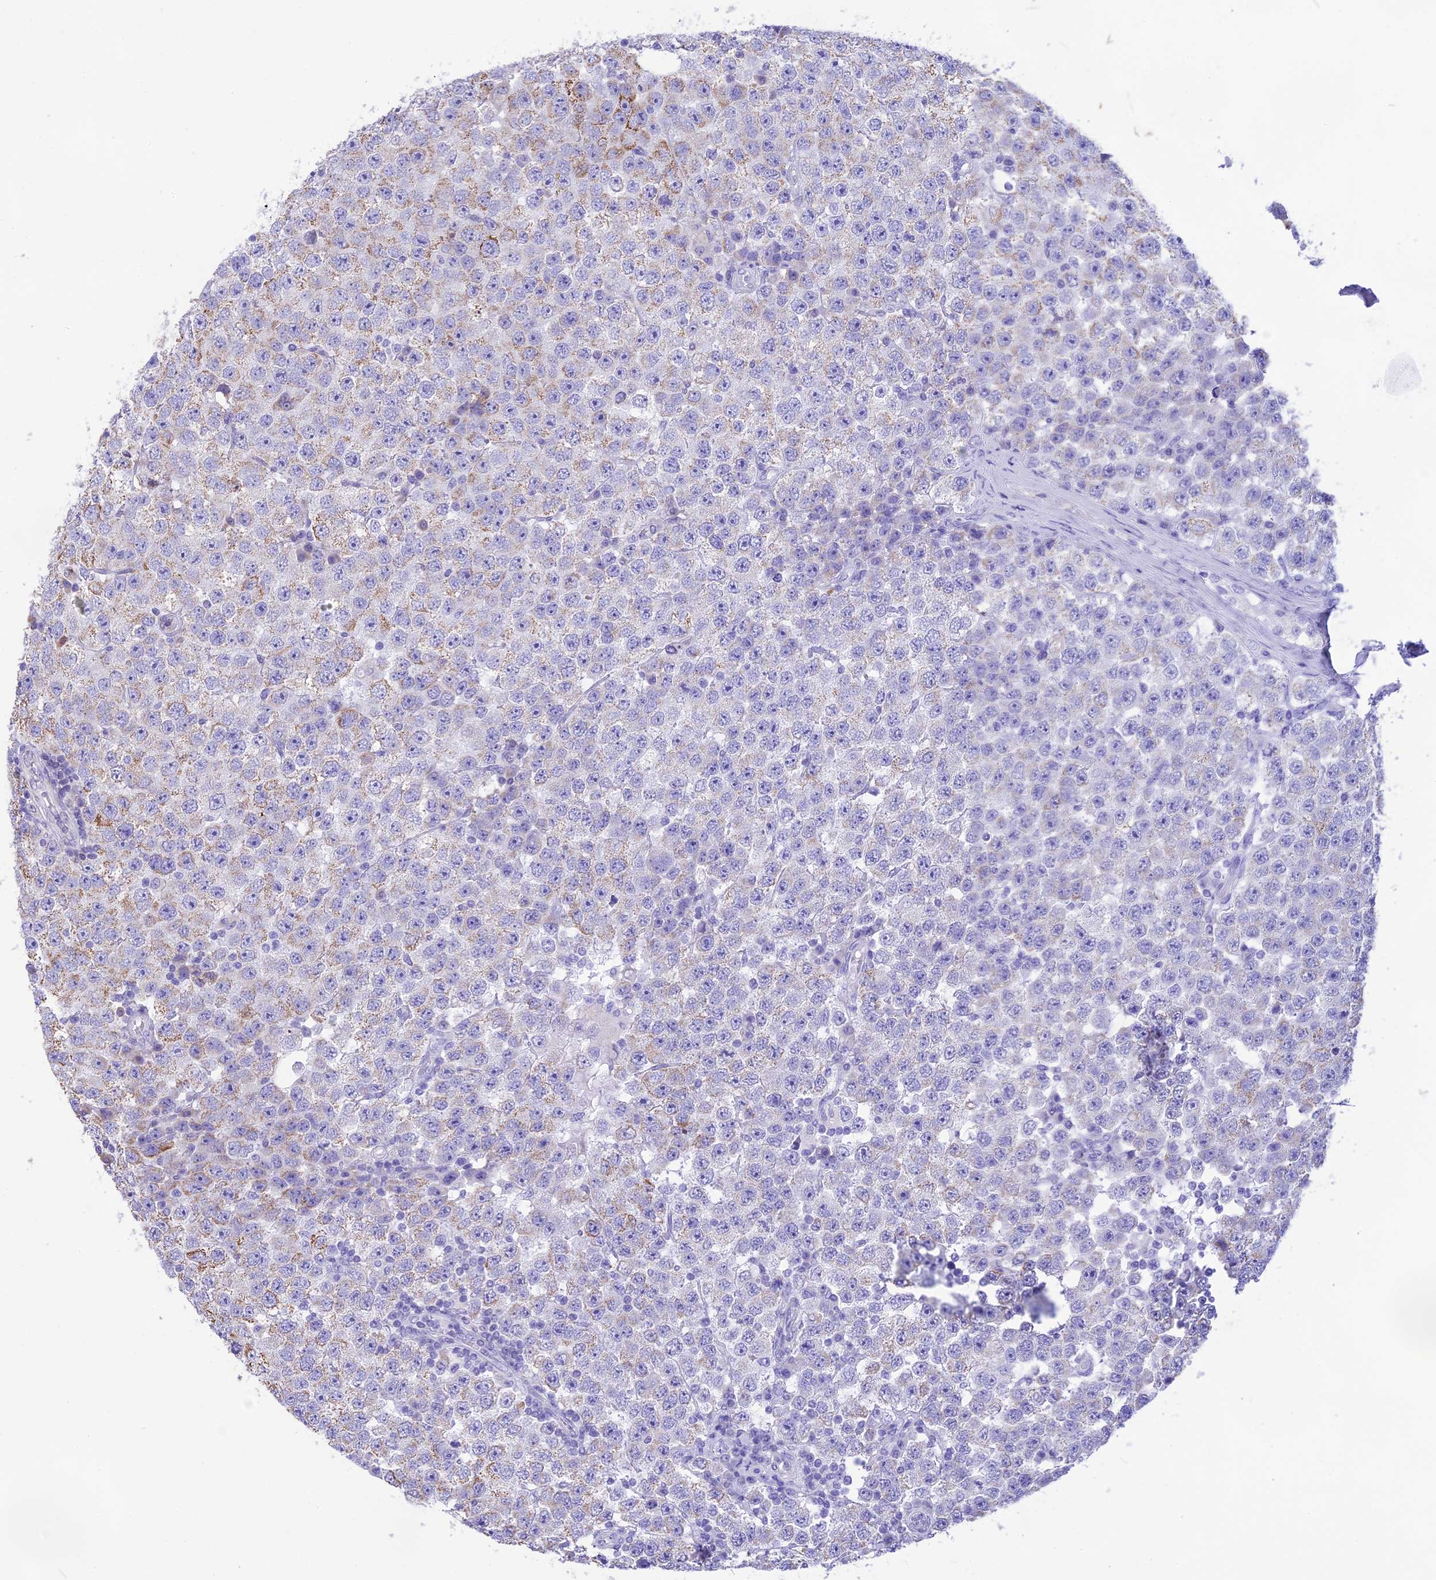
{"staining": {"intensity": "moderate", "quantity": "<25%", "location": "cytoplasmic/membranous"}, "tissue": "testis cancer", "cell_type": "Tumor cells", "image_type": "cancer", "snomed": [{"axis": "morphology", "description": "Seminoma, NOS"}, {"axis": "topography", "description": "Testis"}], "caption": "Testis cancer stained for a protein displays moderate cytoplasmic/membranous positivity in tumor cells.", "gene": "DOC2B", "patient": {"sex": "male", "age": 28}}